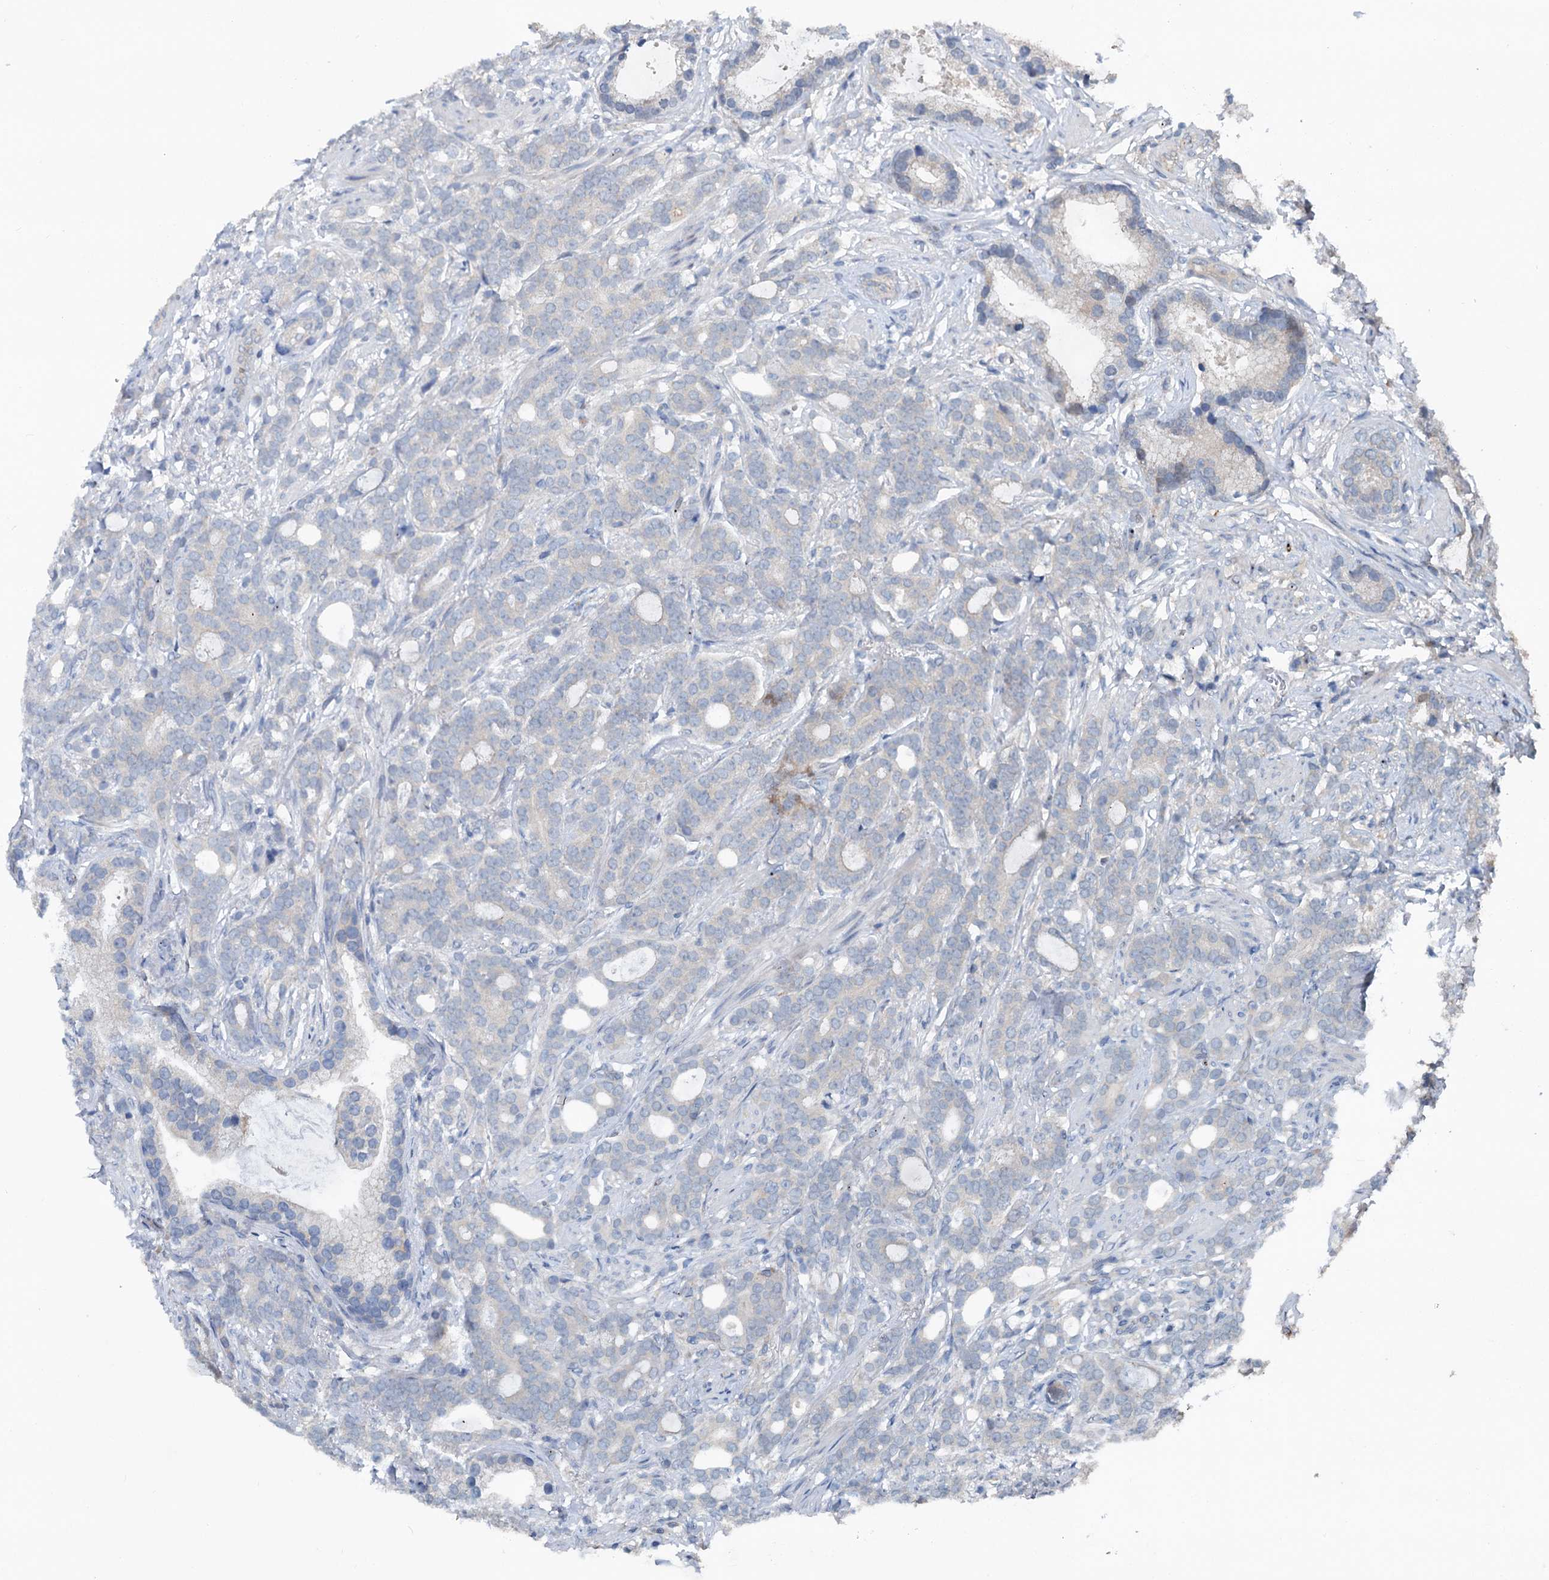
{"staining": {"intensity": "negative", "quantity": "none", "location": "none"}, "tissue": "prostate cancer", "cell_type": "Tumor cells", "image_type": "cancer", "snomed": [{"axis": "morphology", "description": "Adenocarcinoma, Low grade"}, {"axis": "topography", "description": "Prostate"}], "caption": "Immunohistochemistry histopathology image of neoplastic tissue: prostate low-grade adenocarcinoma stained with DAB (3,3'-diaminobenzidine) shows no significant protein staining in tumor cells. Nuclei are stained in blue.", "gene": "TEDC1", "patient": {"sex": "male", "age": 71}}